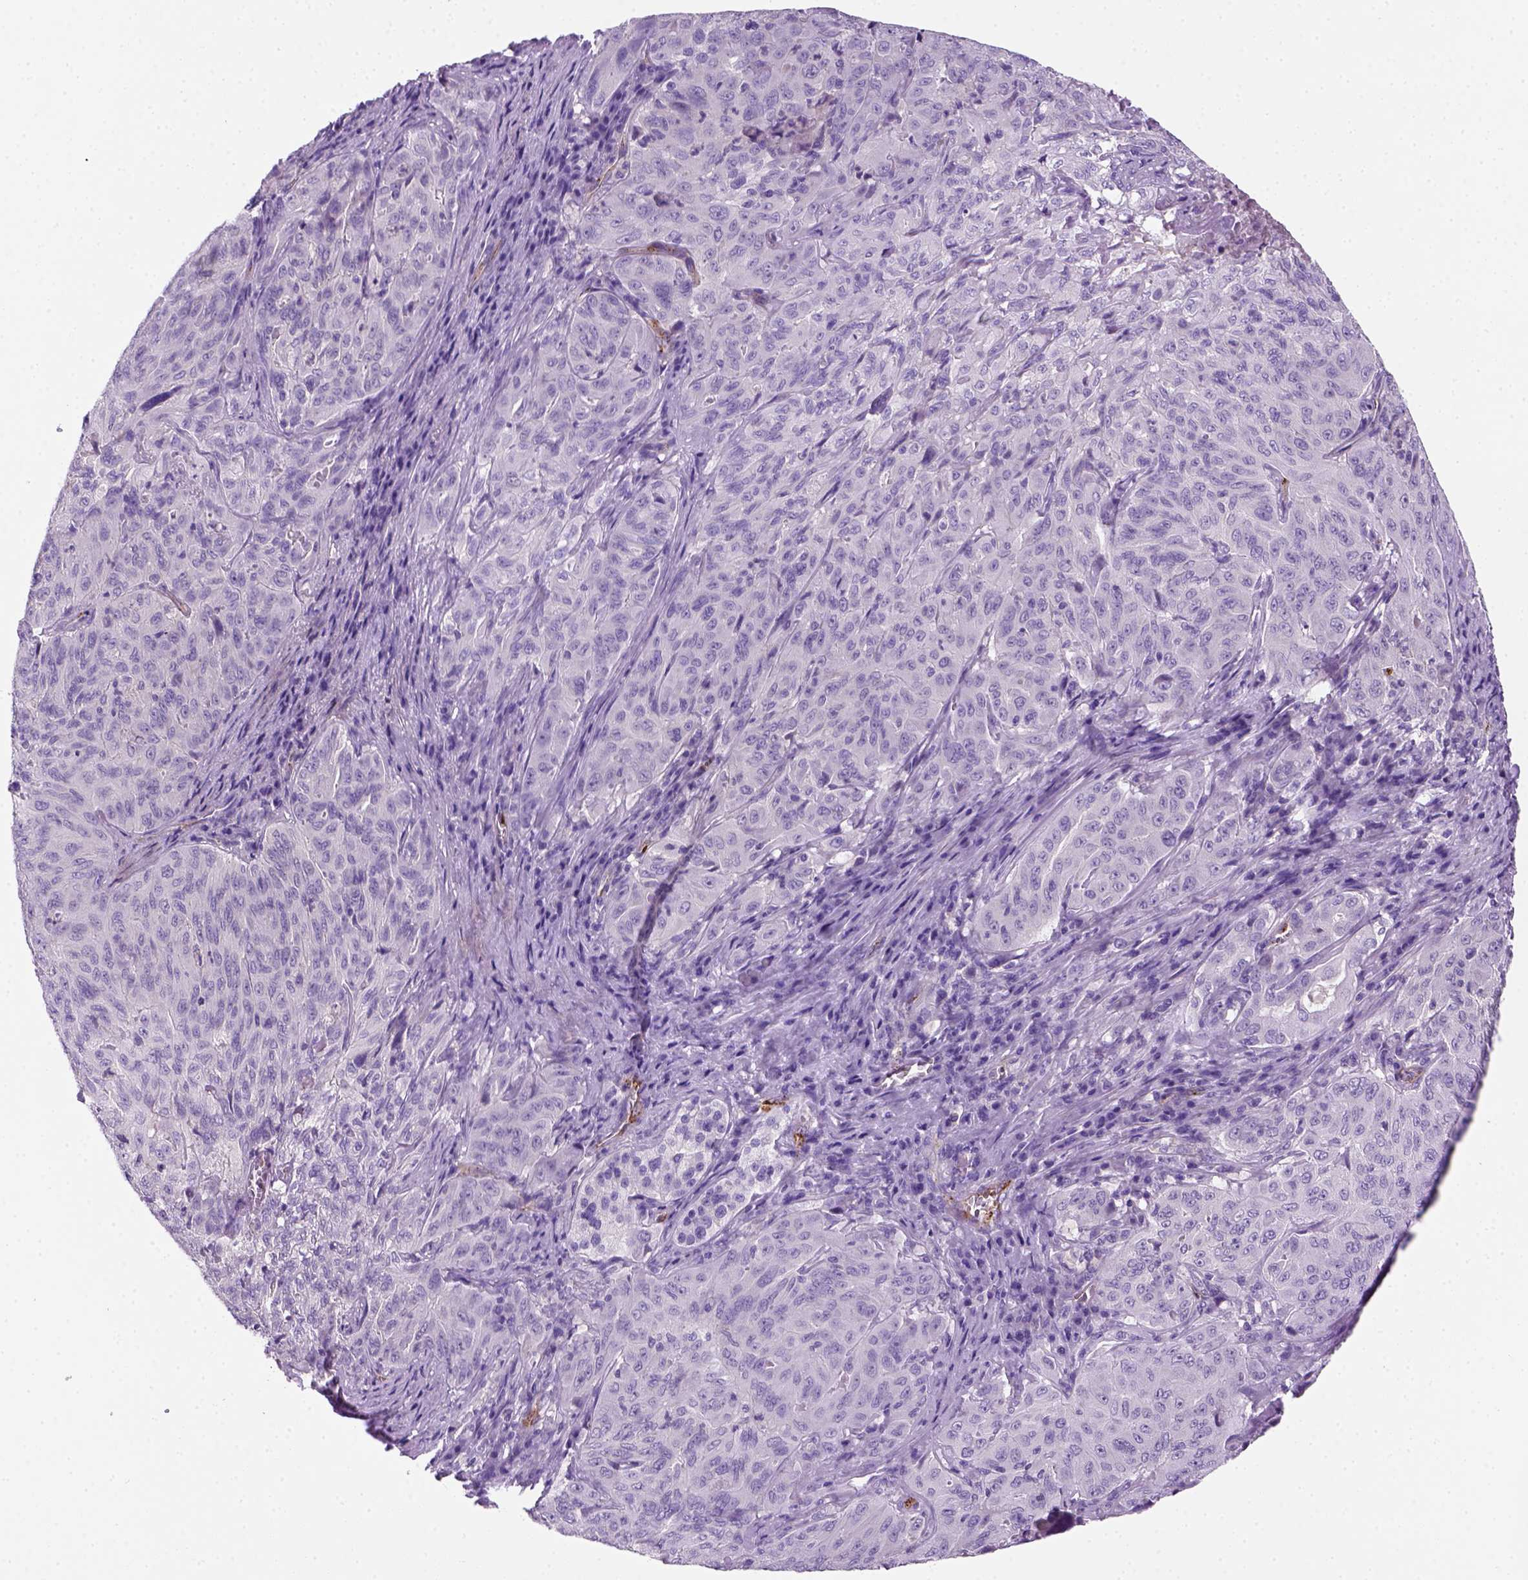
{"staining": {"intensity": "negative", "quantity": "none", "location": "none"}, "tissue": "pancreatic cancer", "cell_type": "Tumor cells", "image_type": "cancer", "snomed": [{"axis": "morphology", "description": "Adenocarcinoma, NOS"}, {"axis": "topography", "description": "Pancreas"}], "caption": "Tumor cells are negative for protein expression in human pancreatic adenocarcinoma. The staining is performed using DAB (3,3'-diaminobenzidine) brown chromogen with nuclei counter-stained in using hematoxylin.", "gene": "VWF", "patient": {"sex": "male", "age": 63}}